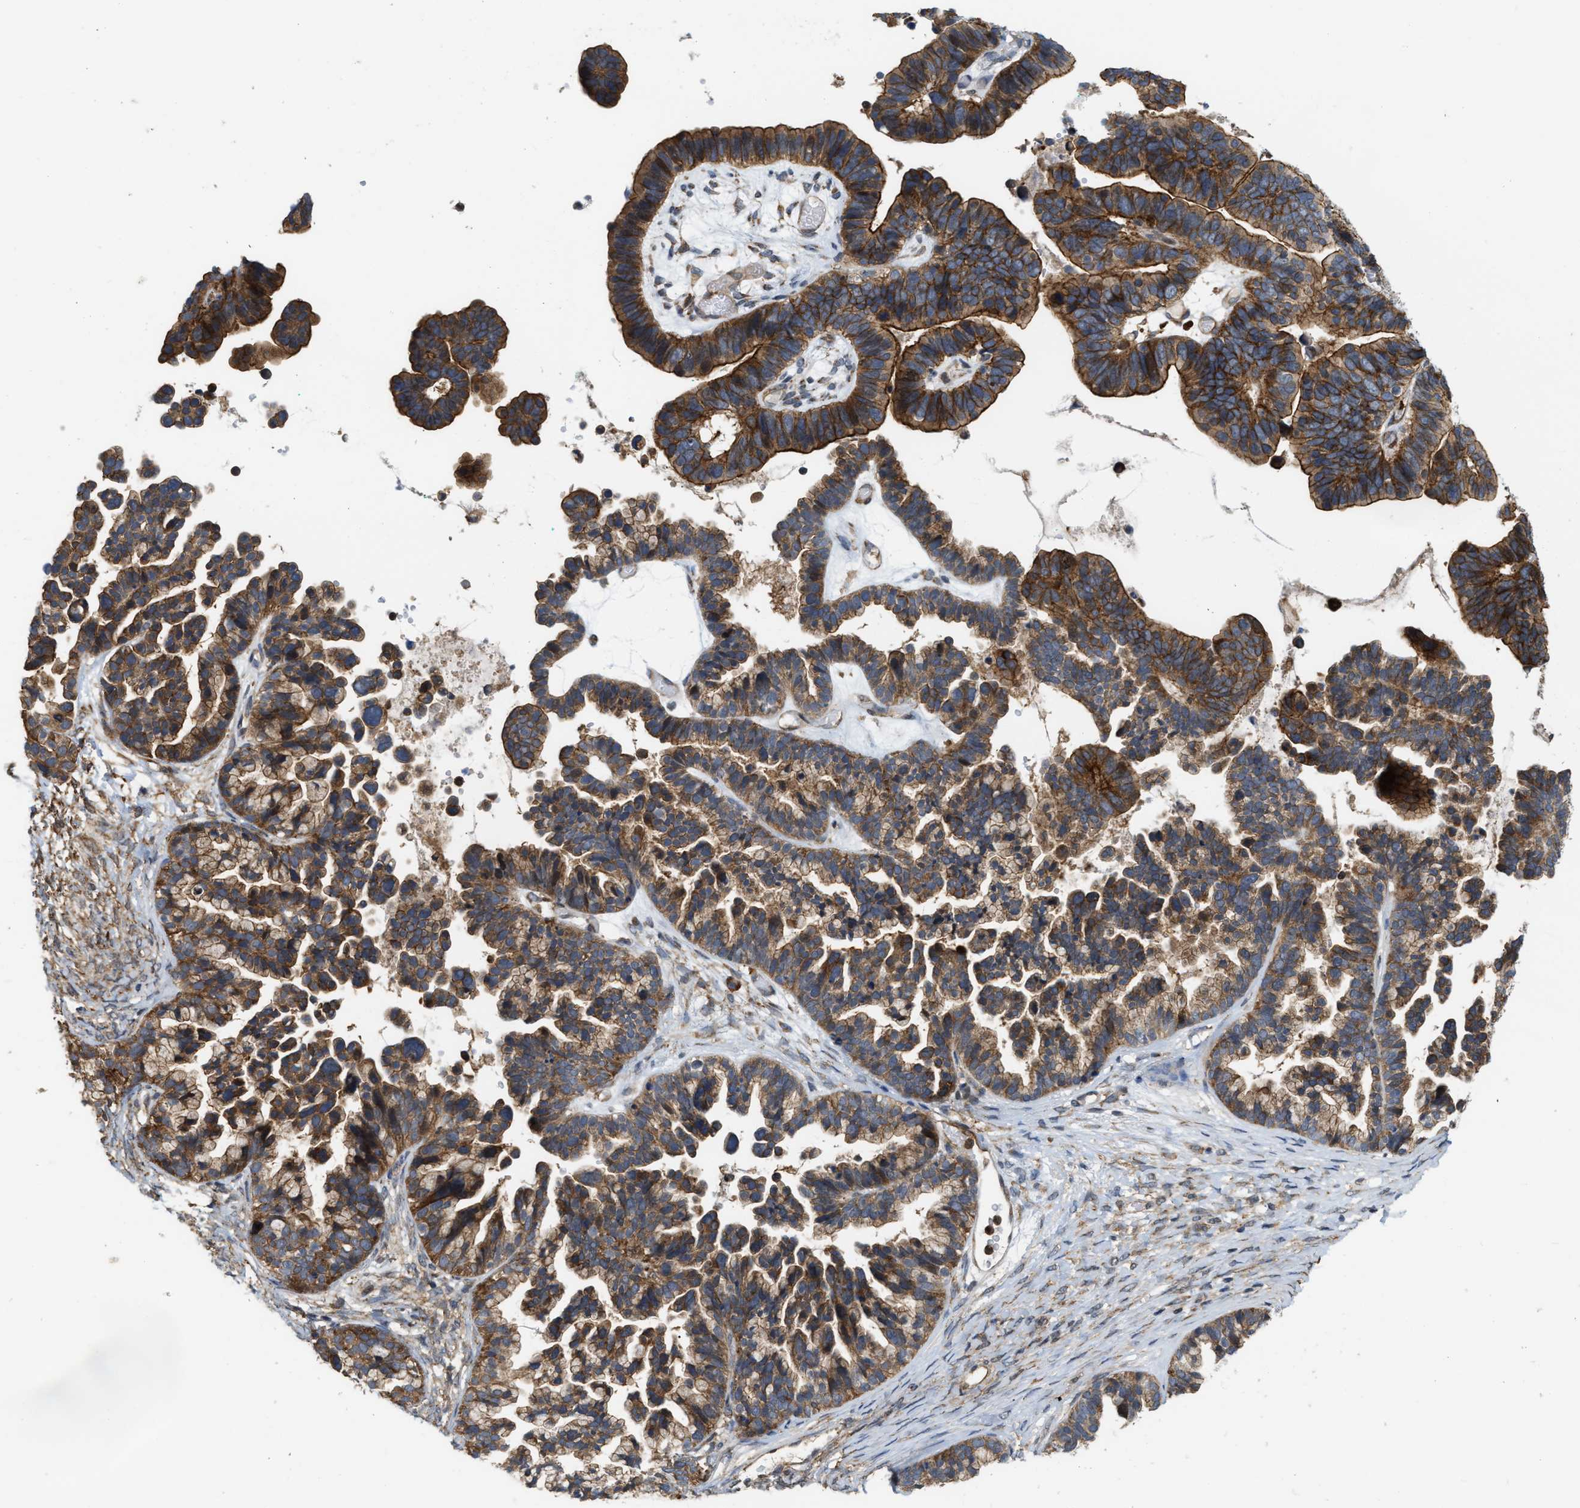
{"staining": {"intensity": "strong", "quantity": ">75%", "location": "cytoplasmic/membranous"}, "tissue": "ovarian cancer", "cell_type": "Tumor cells", "image_type": "cancer", "snomed": [{"axis": "morphology", "description": "Cystadenocarcinoma, serous, NOS"}, {"axis": "topography", "description": "Ovary"}], "caption": "A high amount of strong cytoplasmic/membranous positivity is seen in approximately >75% of tumor cells in ovarian cancer tissue.", "gene": "IQCE", "patient": {"sex": "female", "age": 56}}